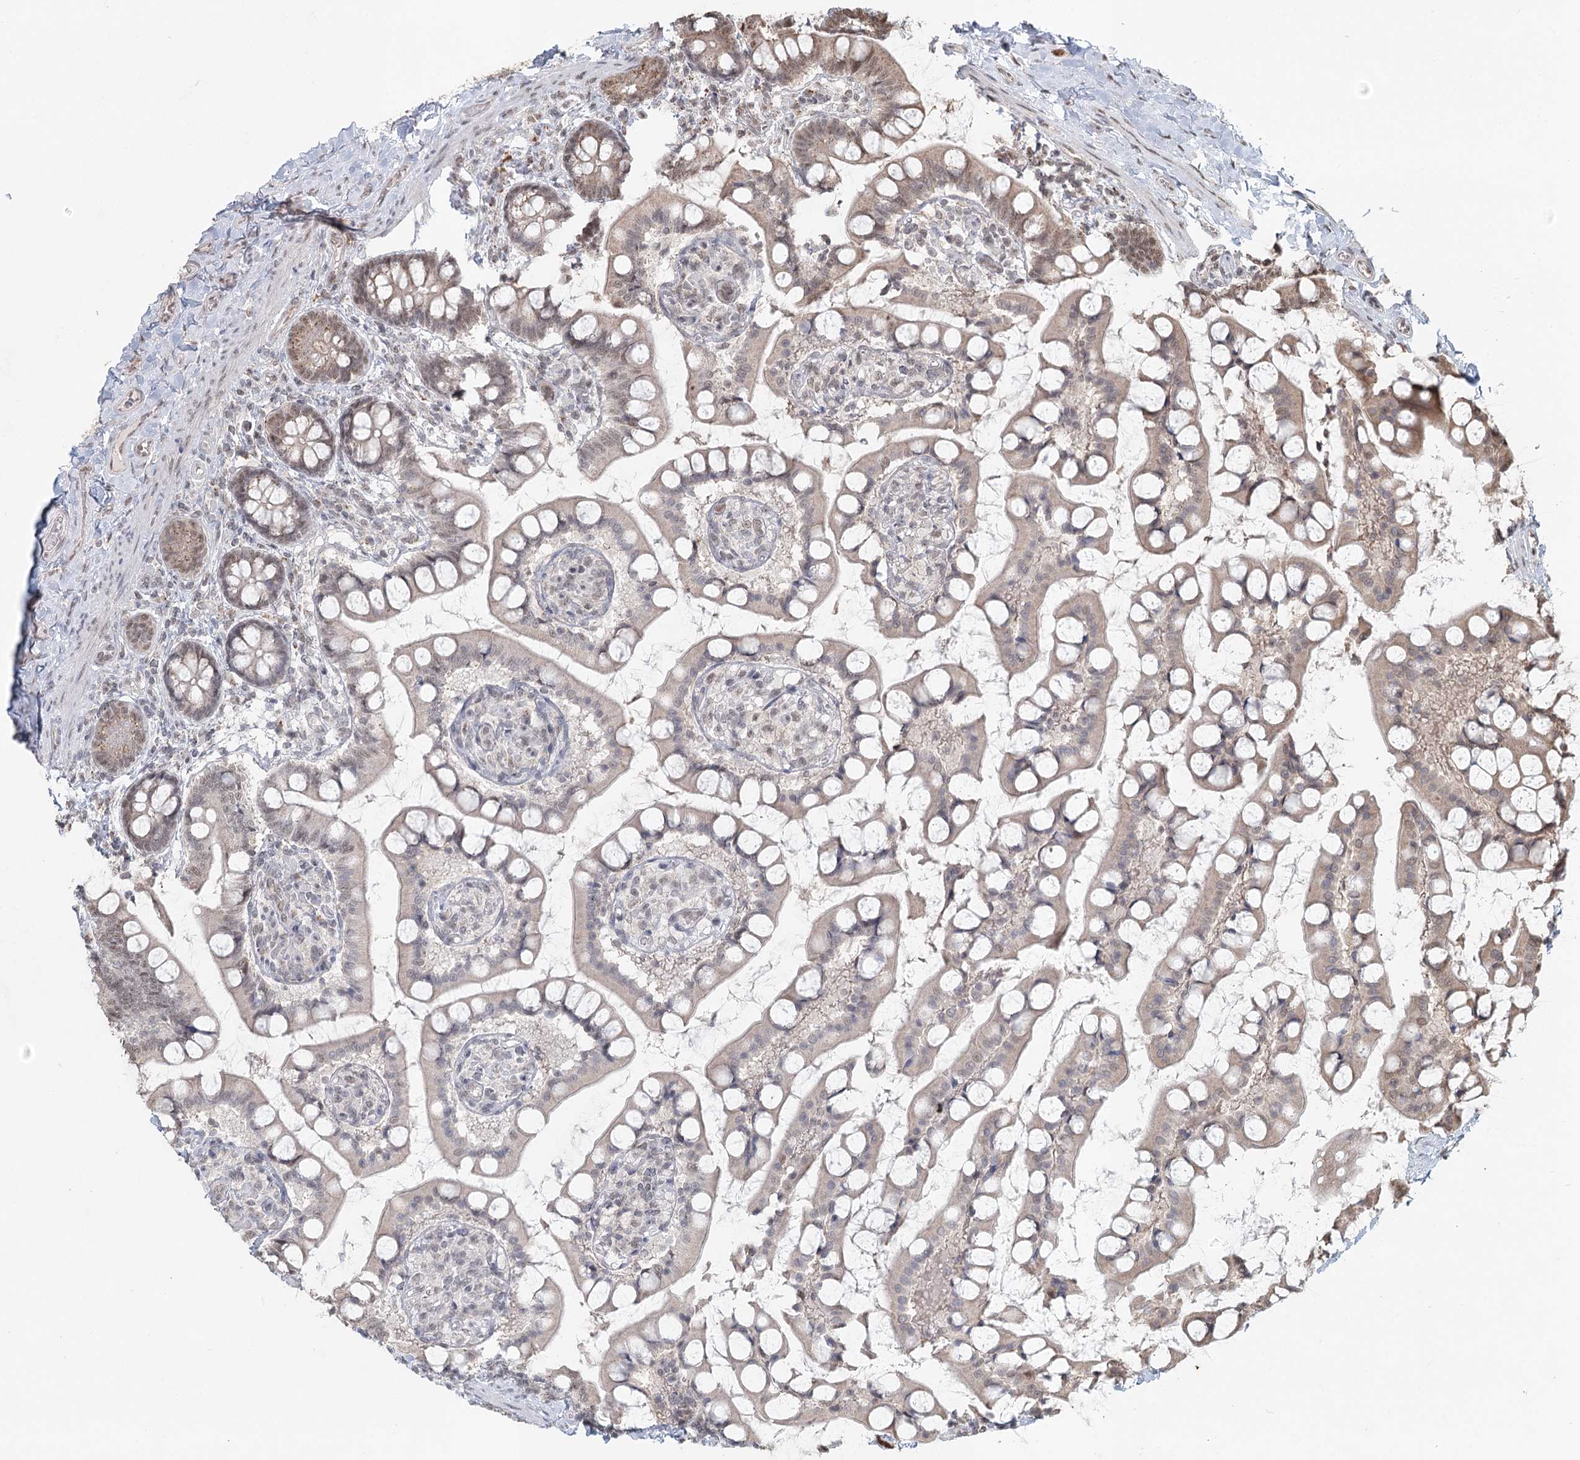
{"staining": {"intensity": "moderate", "quantity": "25%-75%", "location": "nuclear"}, "tissue": "small intestine", "cell_type": "Glandular cells", "image_type": "normal", "snomed": [{"axis": "morphology", "description": "Normal tissue, NOS"}, {"axis": "topography", "description": "Small intestine"}], "caption": "Small intestine stained with a brown dye reveals moderate nuclear positive staining in approximately 25%-75% of glandular cells.", "gene": "GPALPP1", "patient": {"sex": "male", "age": 52}}